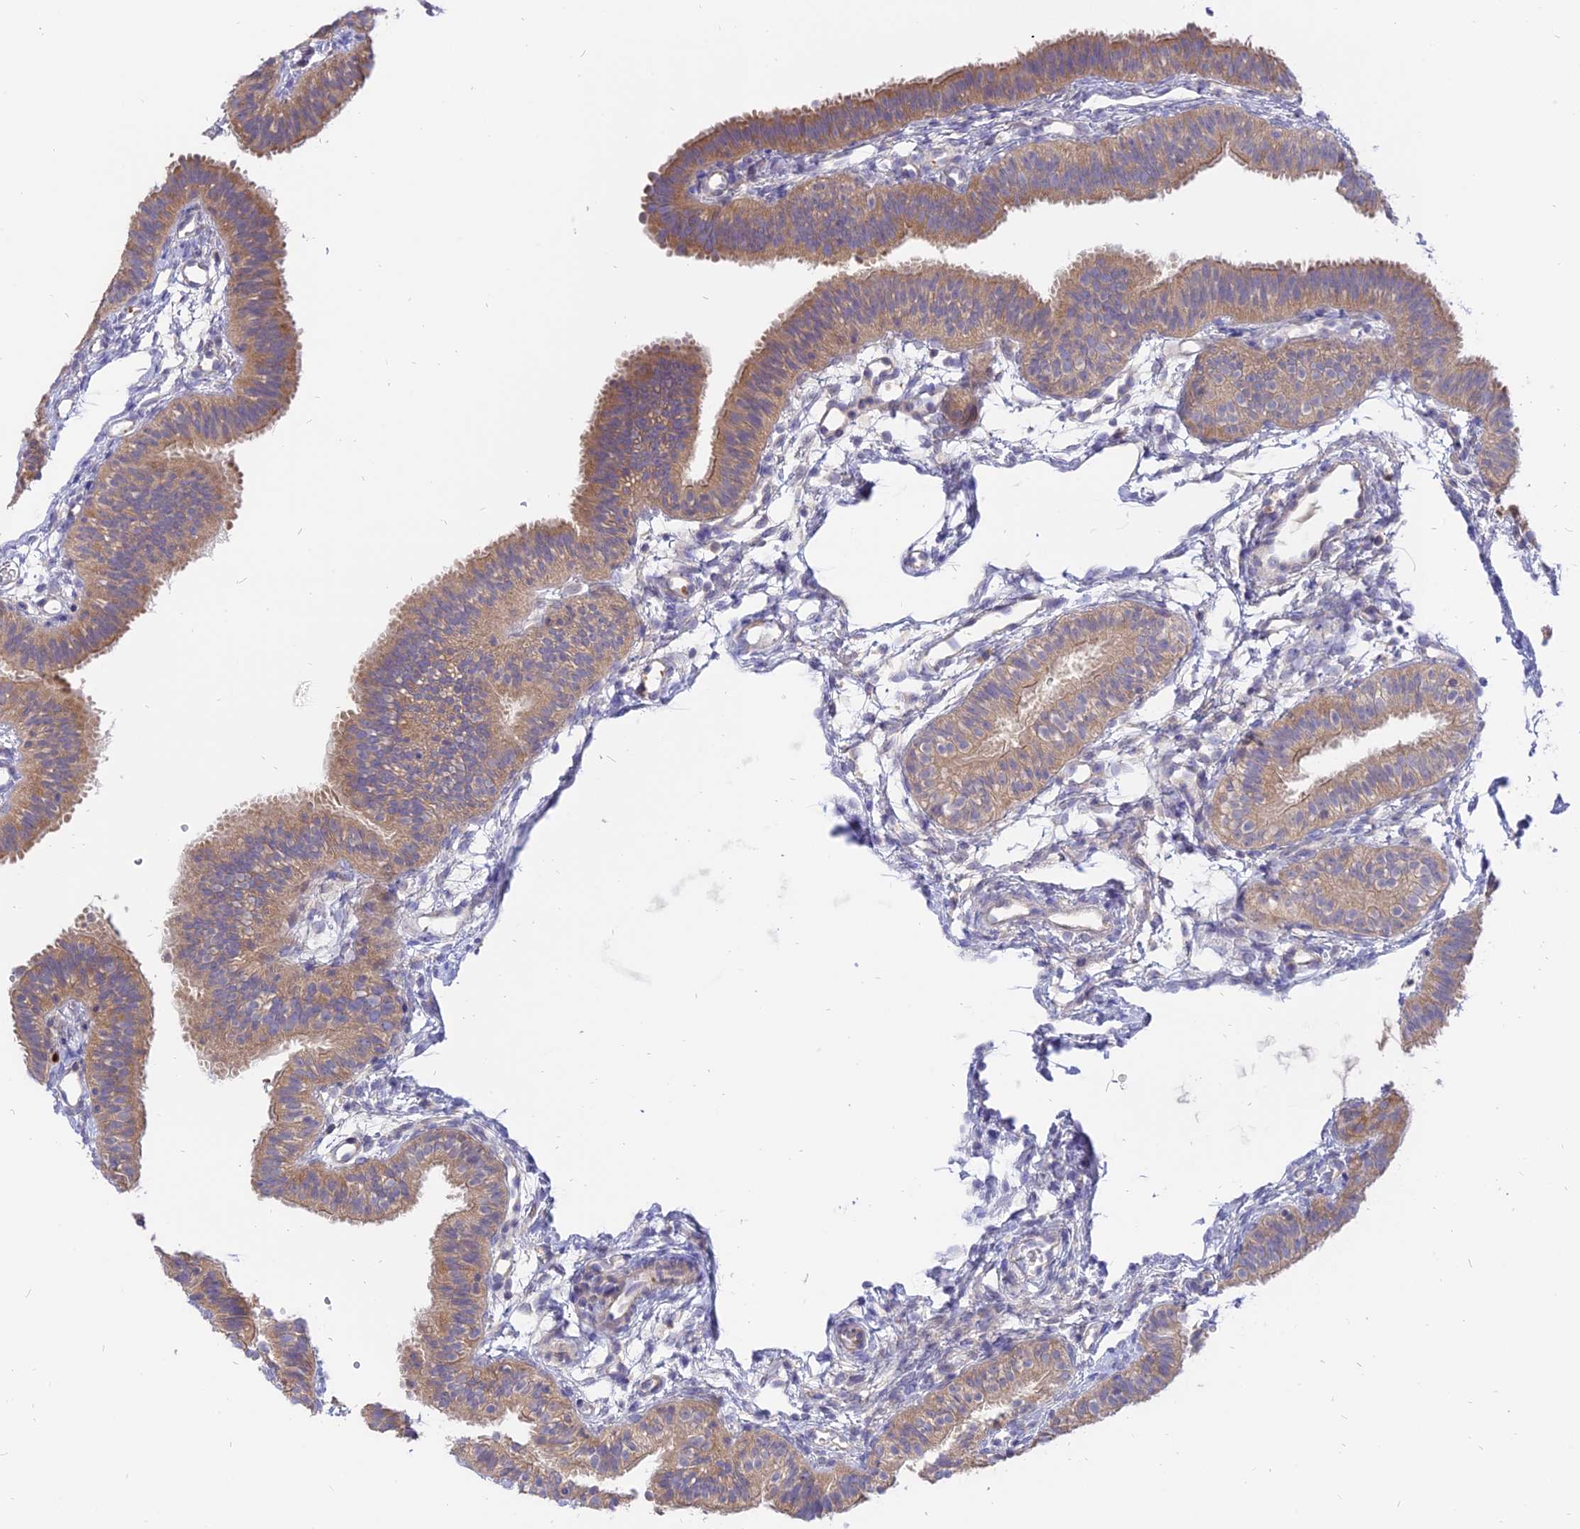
{"staining": {"intensity": "moderate", "quantity": ">75%", "location": "cytoplasmic/membranous"}, "tissue": "fallopian tube", "cell_type": "Glandular cells", "image_type": "normal", "snomed": [{"axis": "morphology", "description": "Normal tissue, NOS"}, {"axis": "topography", "description": "Fallopian tube"}], "caption": "Unremarkable fallopian tube shows moderate cytoplasmic/membranous staining in approximately >75% of glandular cells, visualized by immunohistochemistry. (IHC, brightfield microscopy, high magnification).", "gene": "IL21R", "patient": {"sex": "female", "age": 35}}